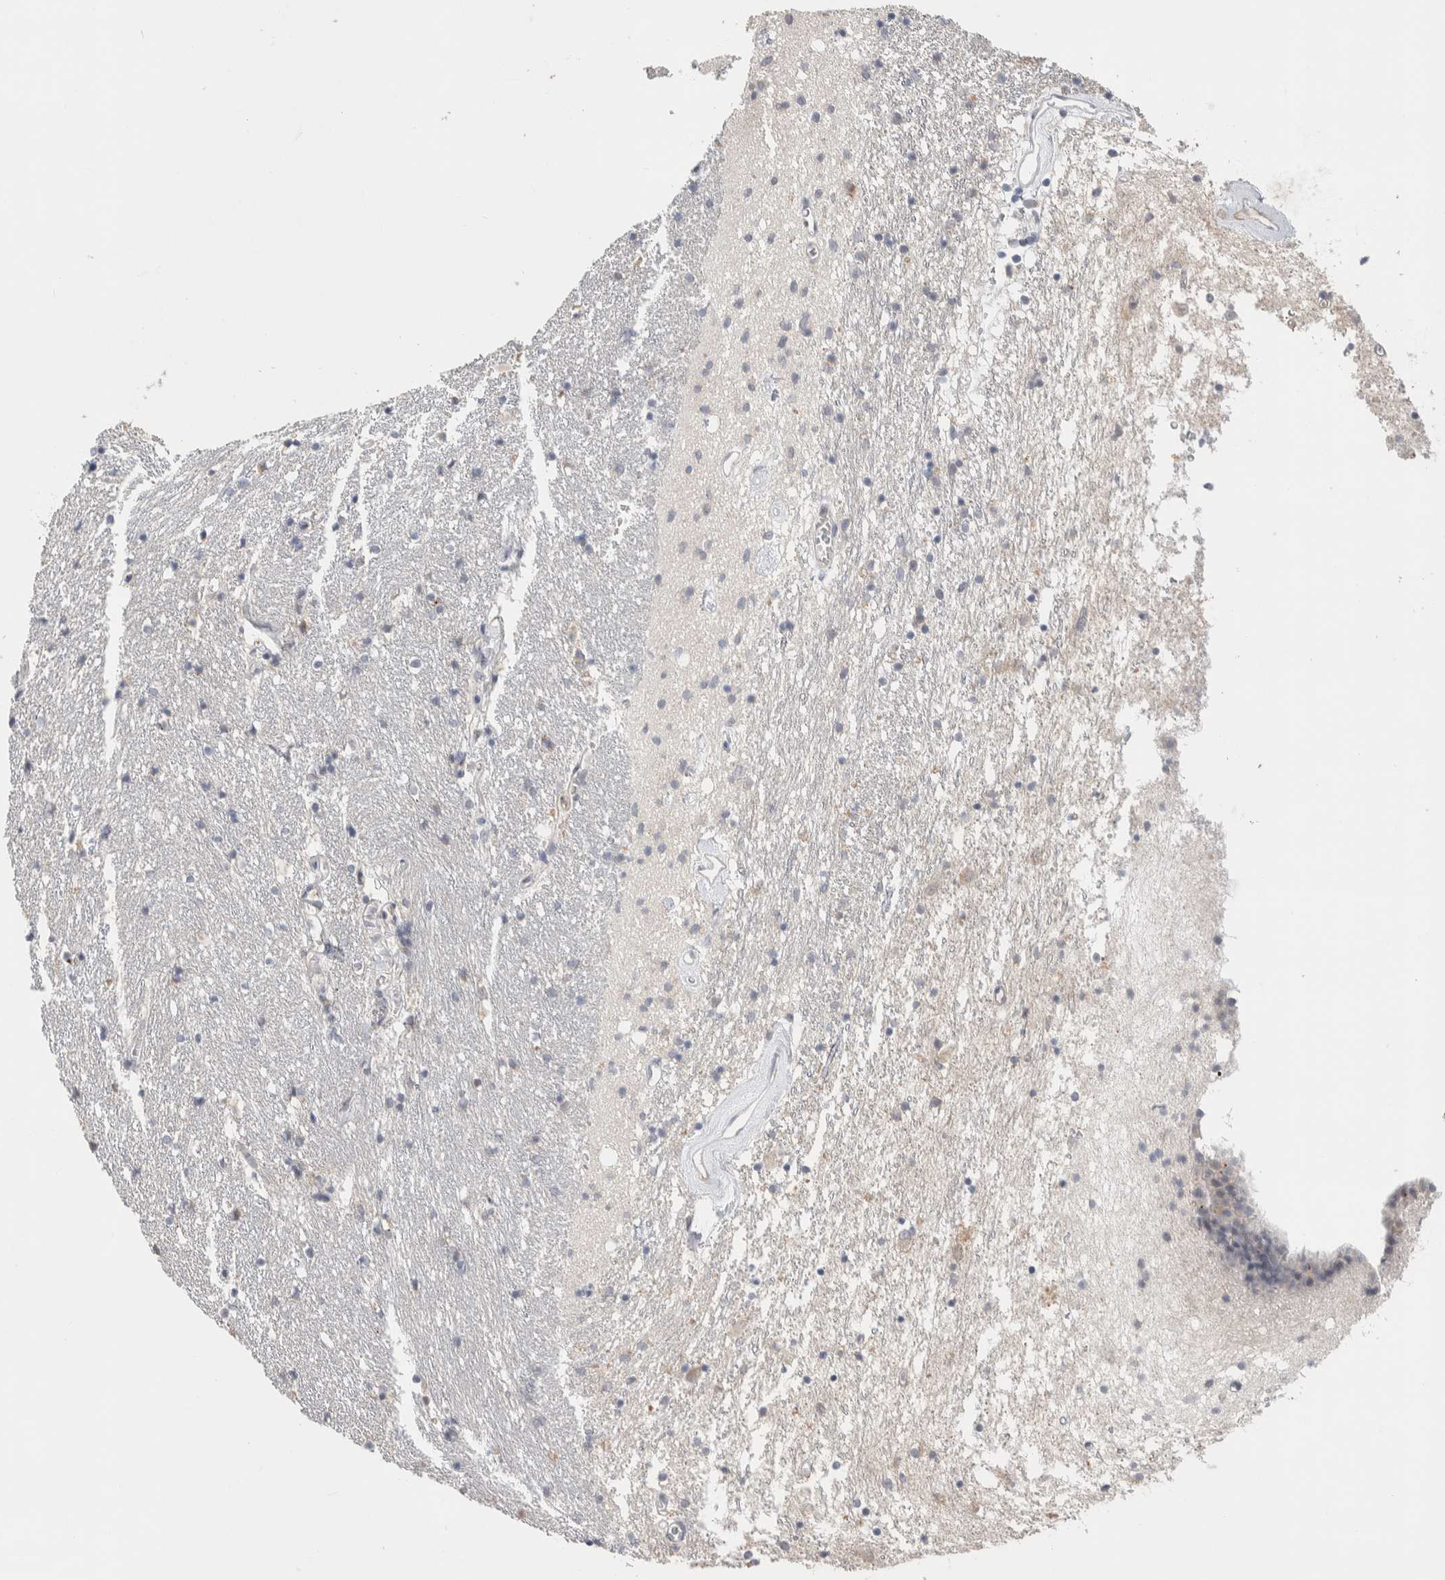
{"staining": {"intensity": "negative", "quantity": "none", "location": "none"}, "tissue": "caudate", "cell_type": "Glial cells", "image_type": "normal", "snomed": [{"axis": "morphology", "description": "Normal tissue, NOS"}, {"axis": "topography", "description": "Lateral ventricle wall"}], "caption": "Image shows no significant protein staining in glial cells of benign caudate. (DAB immunohistochemistry (IHC) visualized using brightfield microscopy, high magnification).", "gene": "RUSF1", "patient": {"sex": "female", "age": 54}}